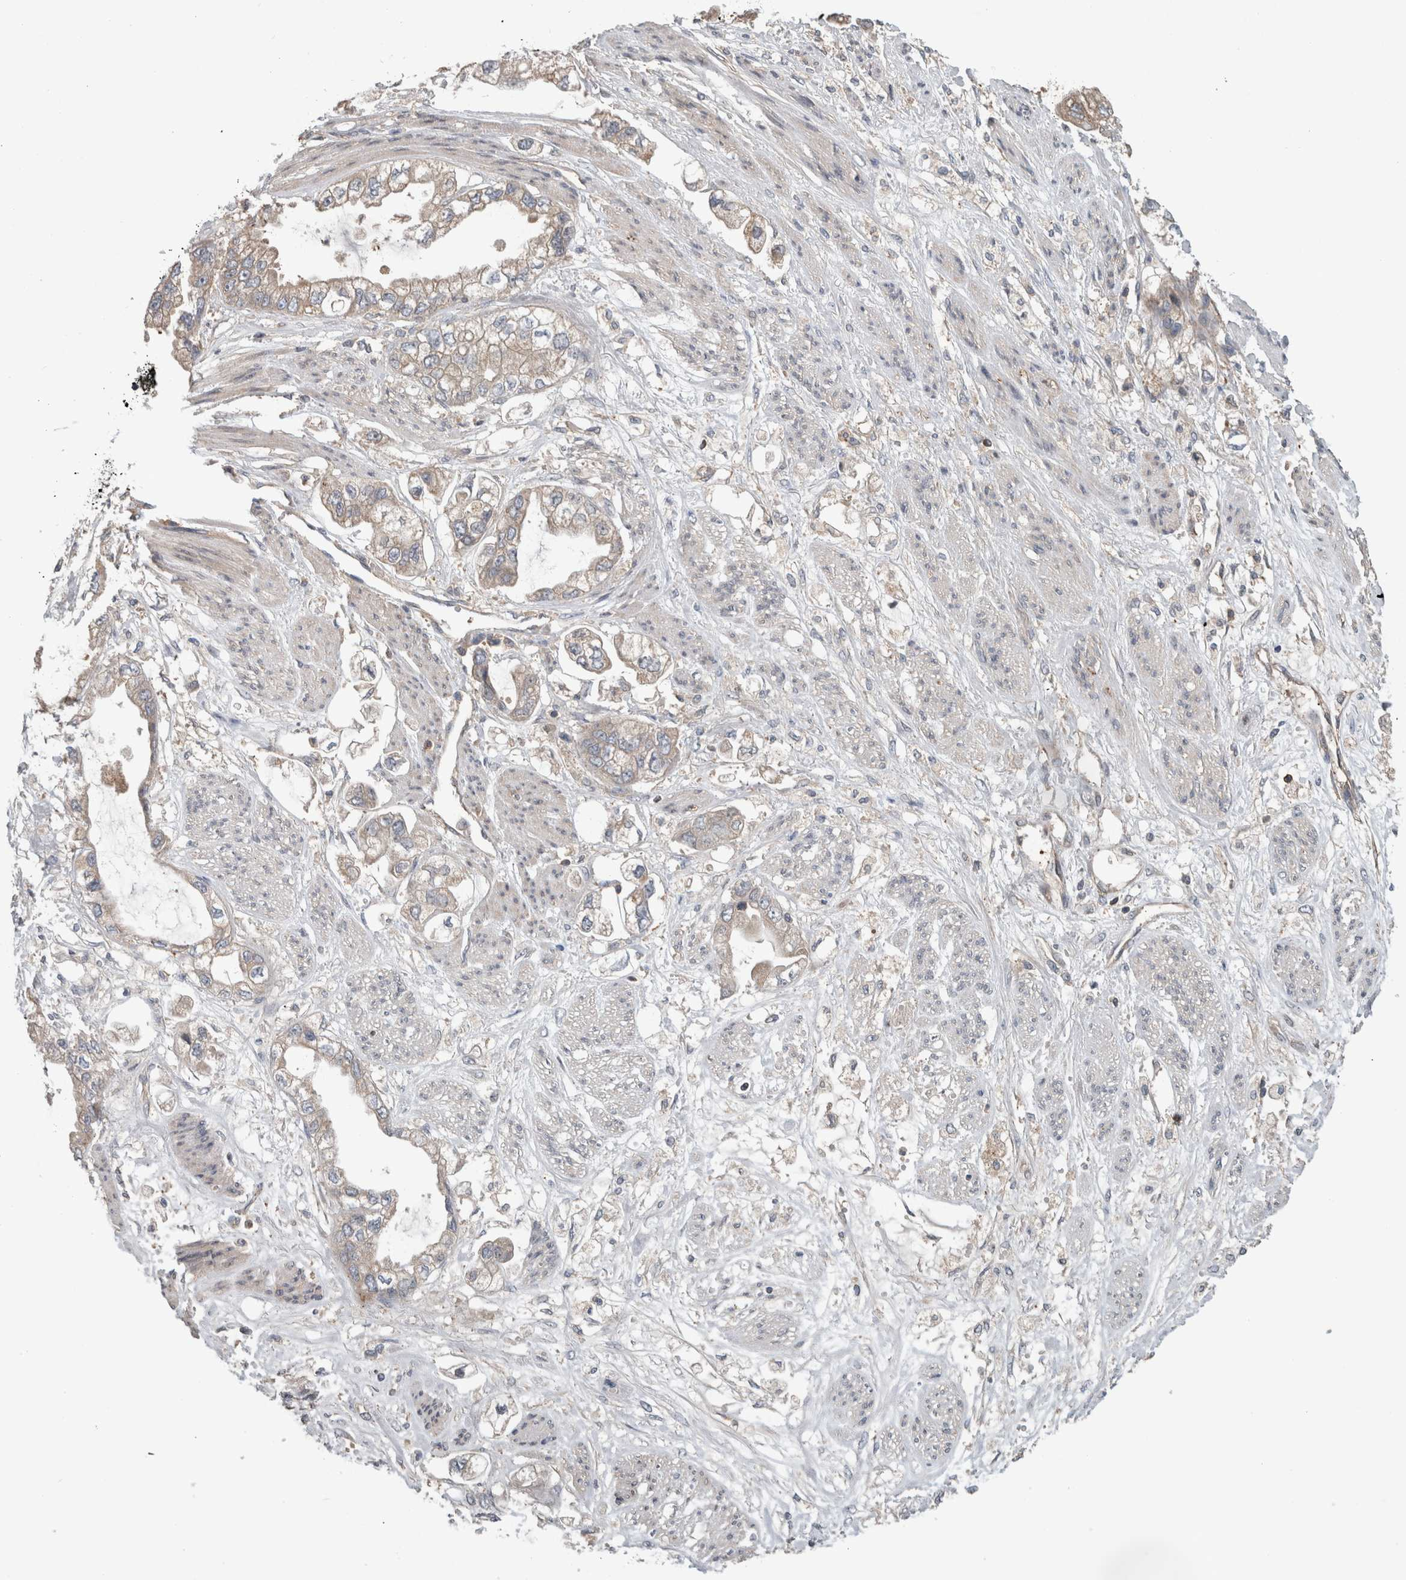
{"staining": {"intensity": "negative", "quantity": "none", "location": "none"}, "tissue": "stomach cancer", "cell_type": "Tumor cells", "image_type": "cancer", "snomed": [{"axis": "morphology", "description": "Adenocarcinoma, NOS"}, {"axis": "topography", "description": "Stomach"}], "caption": "The micrograph displays no staining of tumor cells in stomach cancer.", "gene": "TARBP1", "patient": {"sex": "male", "age": 62}}